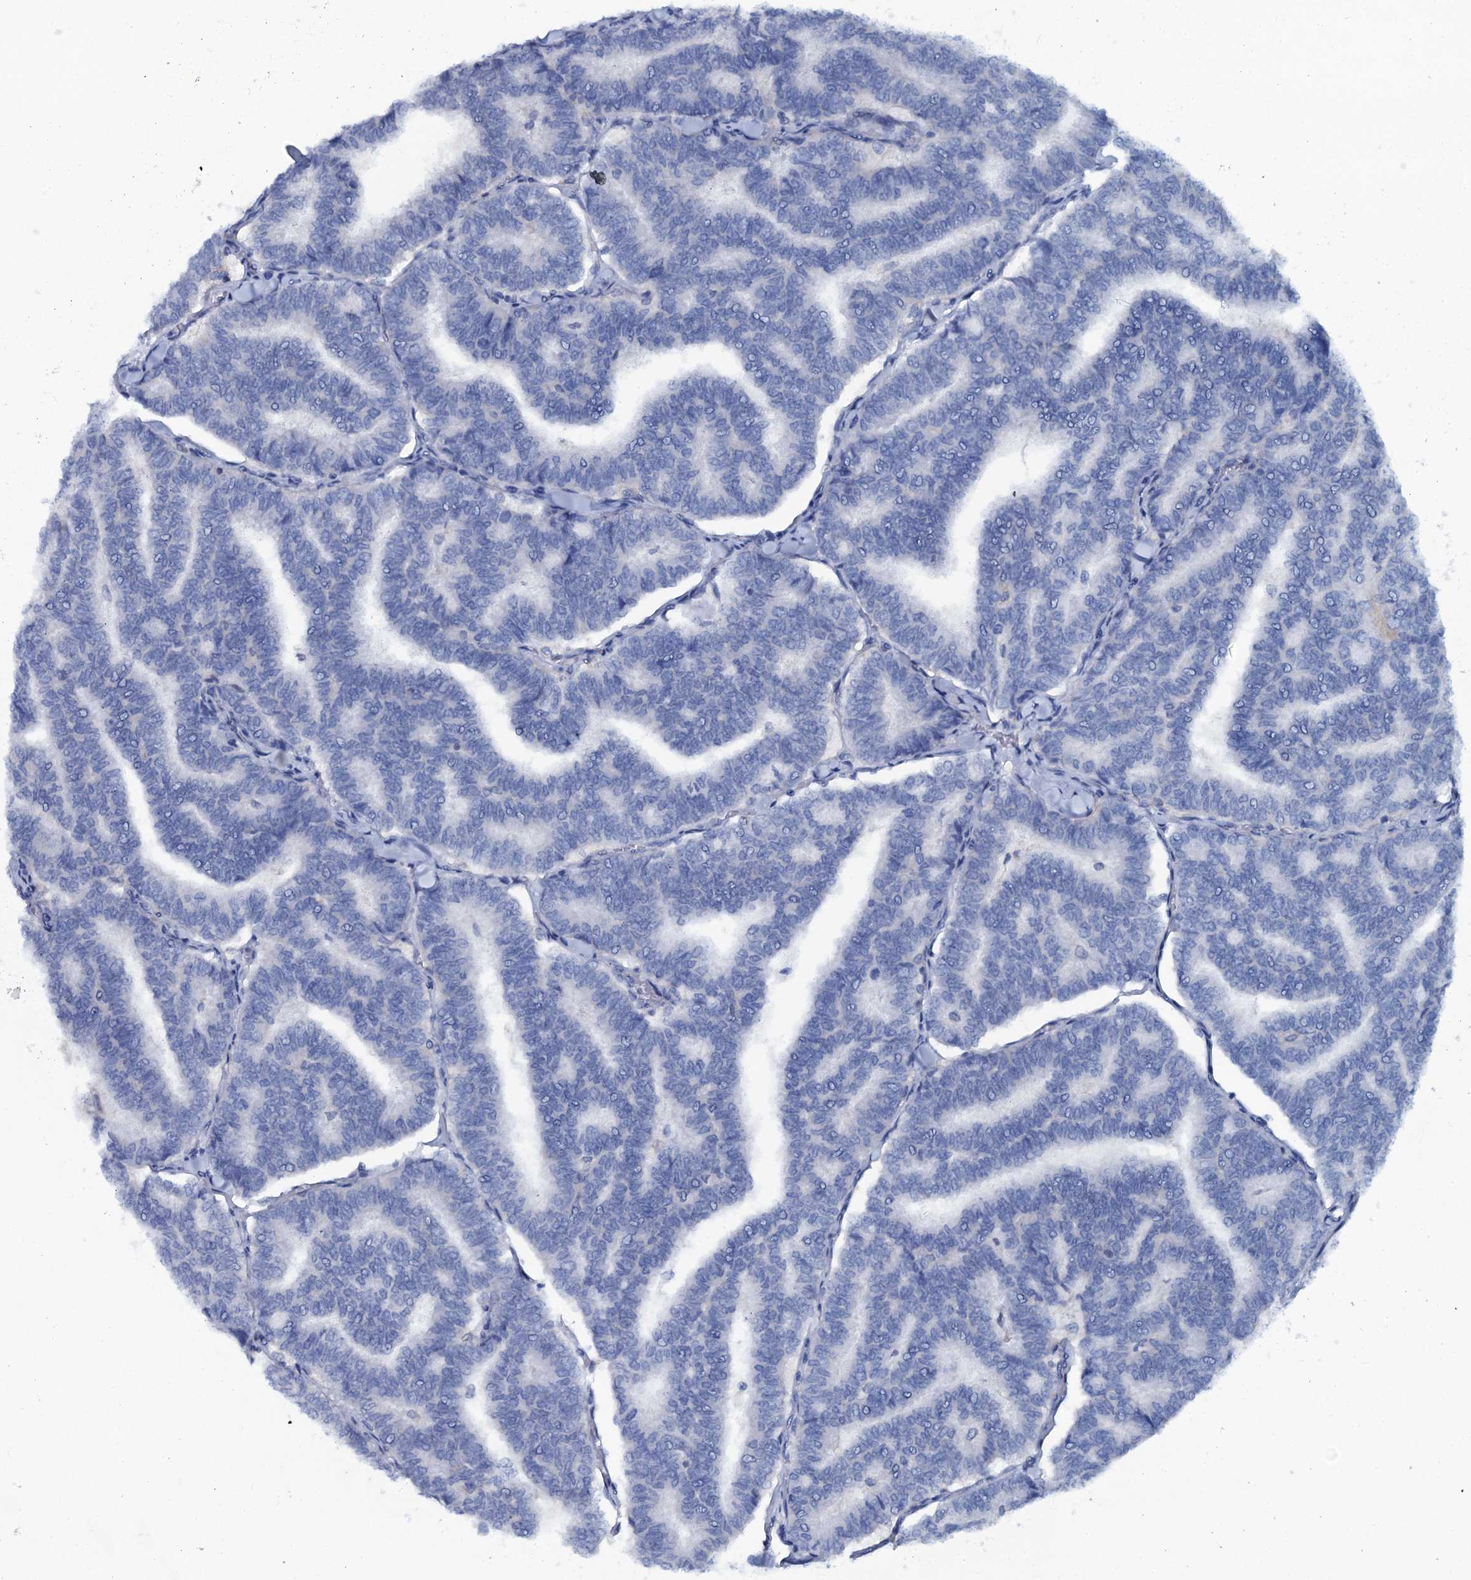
{"staining": {"intensity": "negative", "quantity": "none", "location": "none"}, "tissue": "thyroid cancer", "cell_type": "Tumor cells", "image_type": "cancer", "snomed": [{"axis": "morphology", "description": "Papillary adenocarcinoma, NOS"}, {"axis": "topography", "description": "Thyroid gland"}], "caption": "Image shows no protein positivity in tumor cells of thyroid cancer tissue.", "gene": "SLC4A7", "patient": {"sex": "female", "age": 35}}